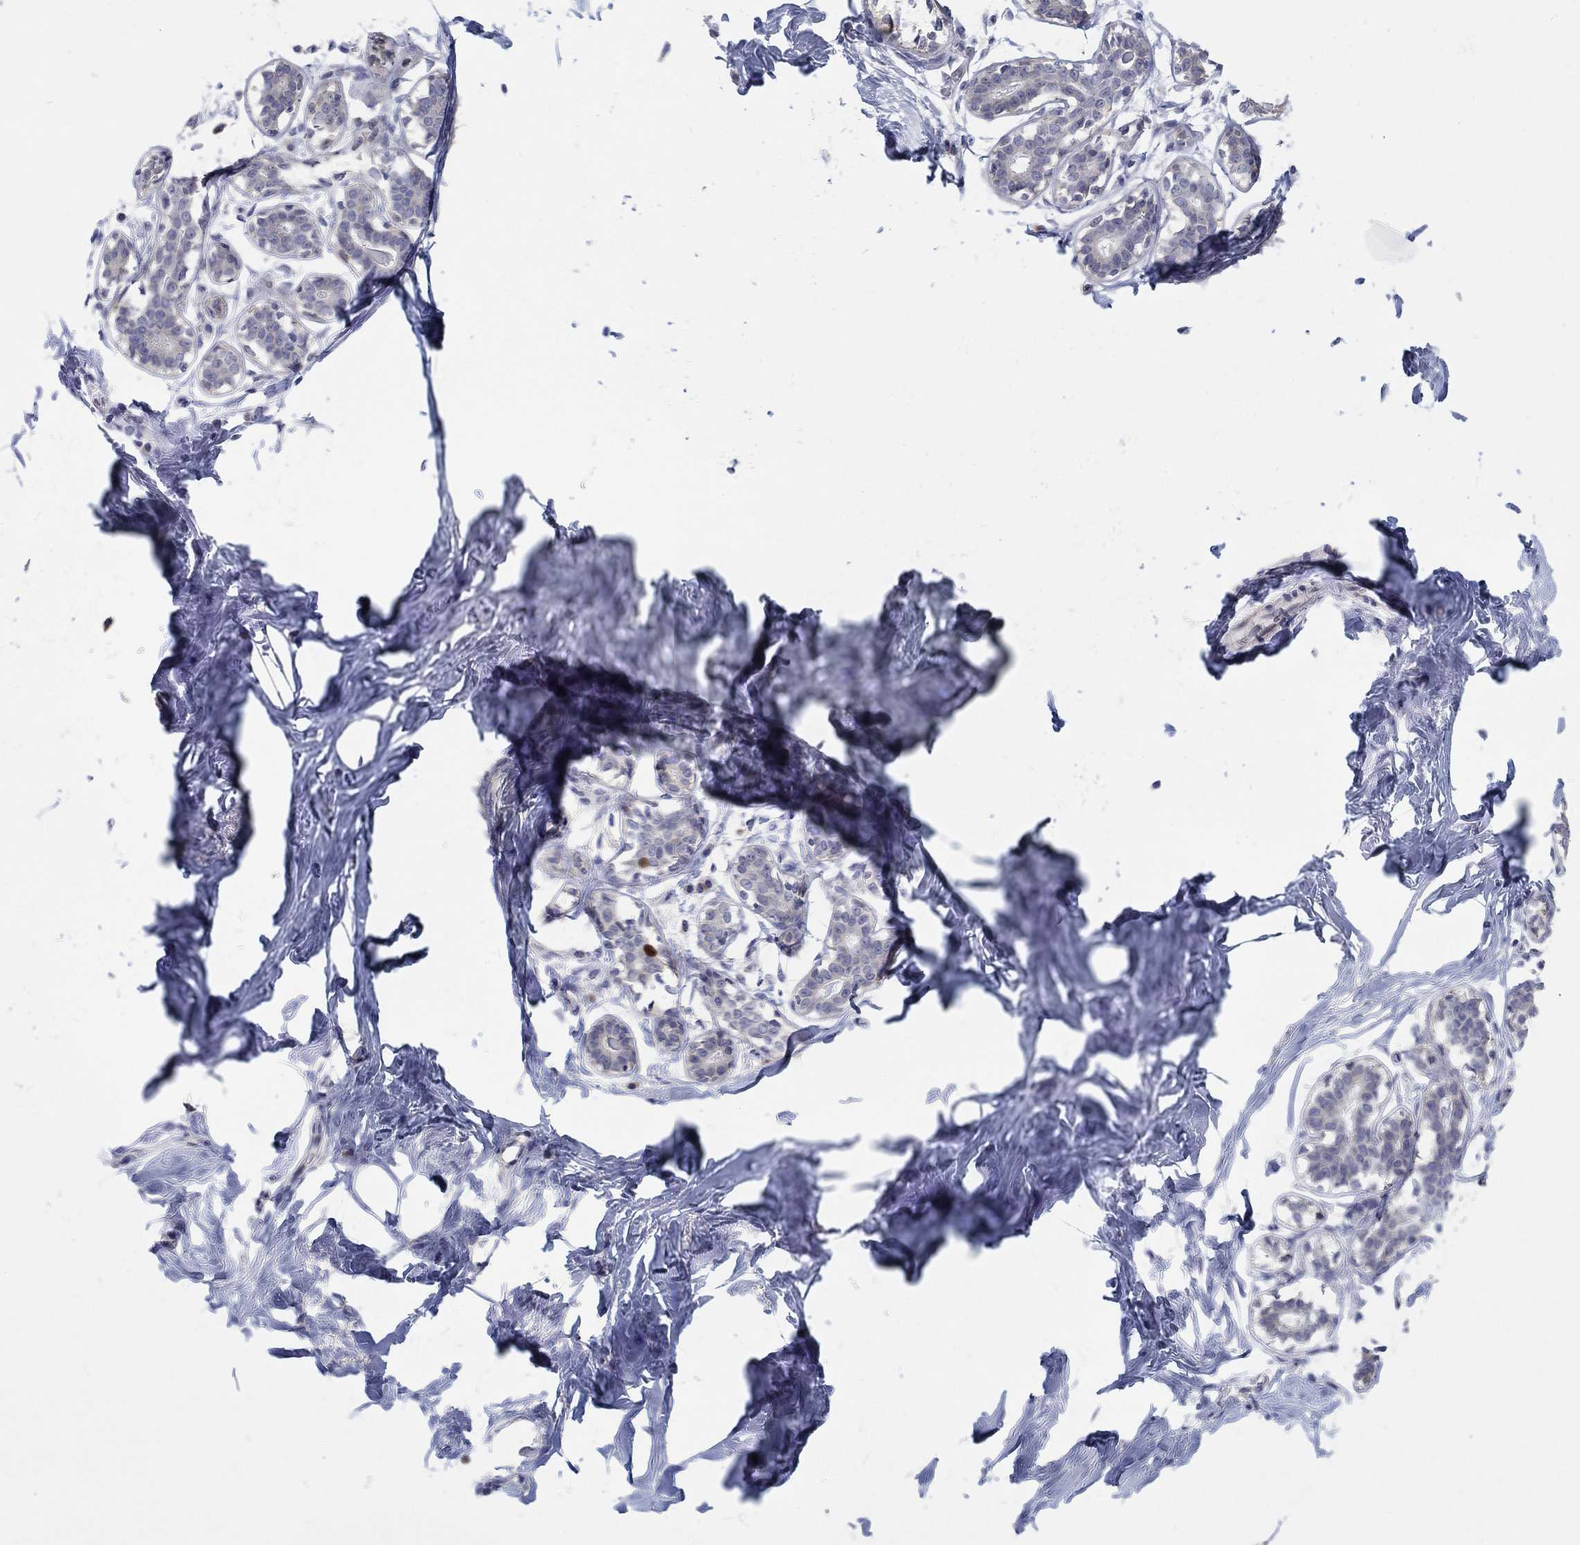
{"staining": {"intensity": "negative", "quantity": "none", "location": "none"}, "tissue": "breast", "cell_type": "Adipocytes", "image_type": "normal", "snomed": [{"axis": "morphology", "description": "Normal tissue, NOS"}, {"axis": "morphology", "description": "Lobular carcinoma, in situ"}, {"axis": "topography", "description": "Breast"}], "caption": "Adipocytes are negative for brown protein staining in normal breast. Brightfield microscopy of immunohistochemistry stained with DAB (3,3'-diaminobenzidine) (brown) and hematoxylin (blue), captured at high magnification.", "gene": "PRC1", "patient": {"sex": "female", "age": 35}}